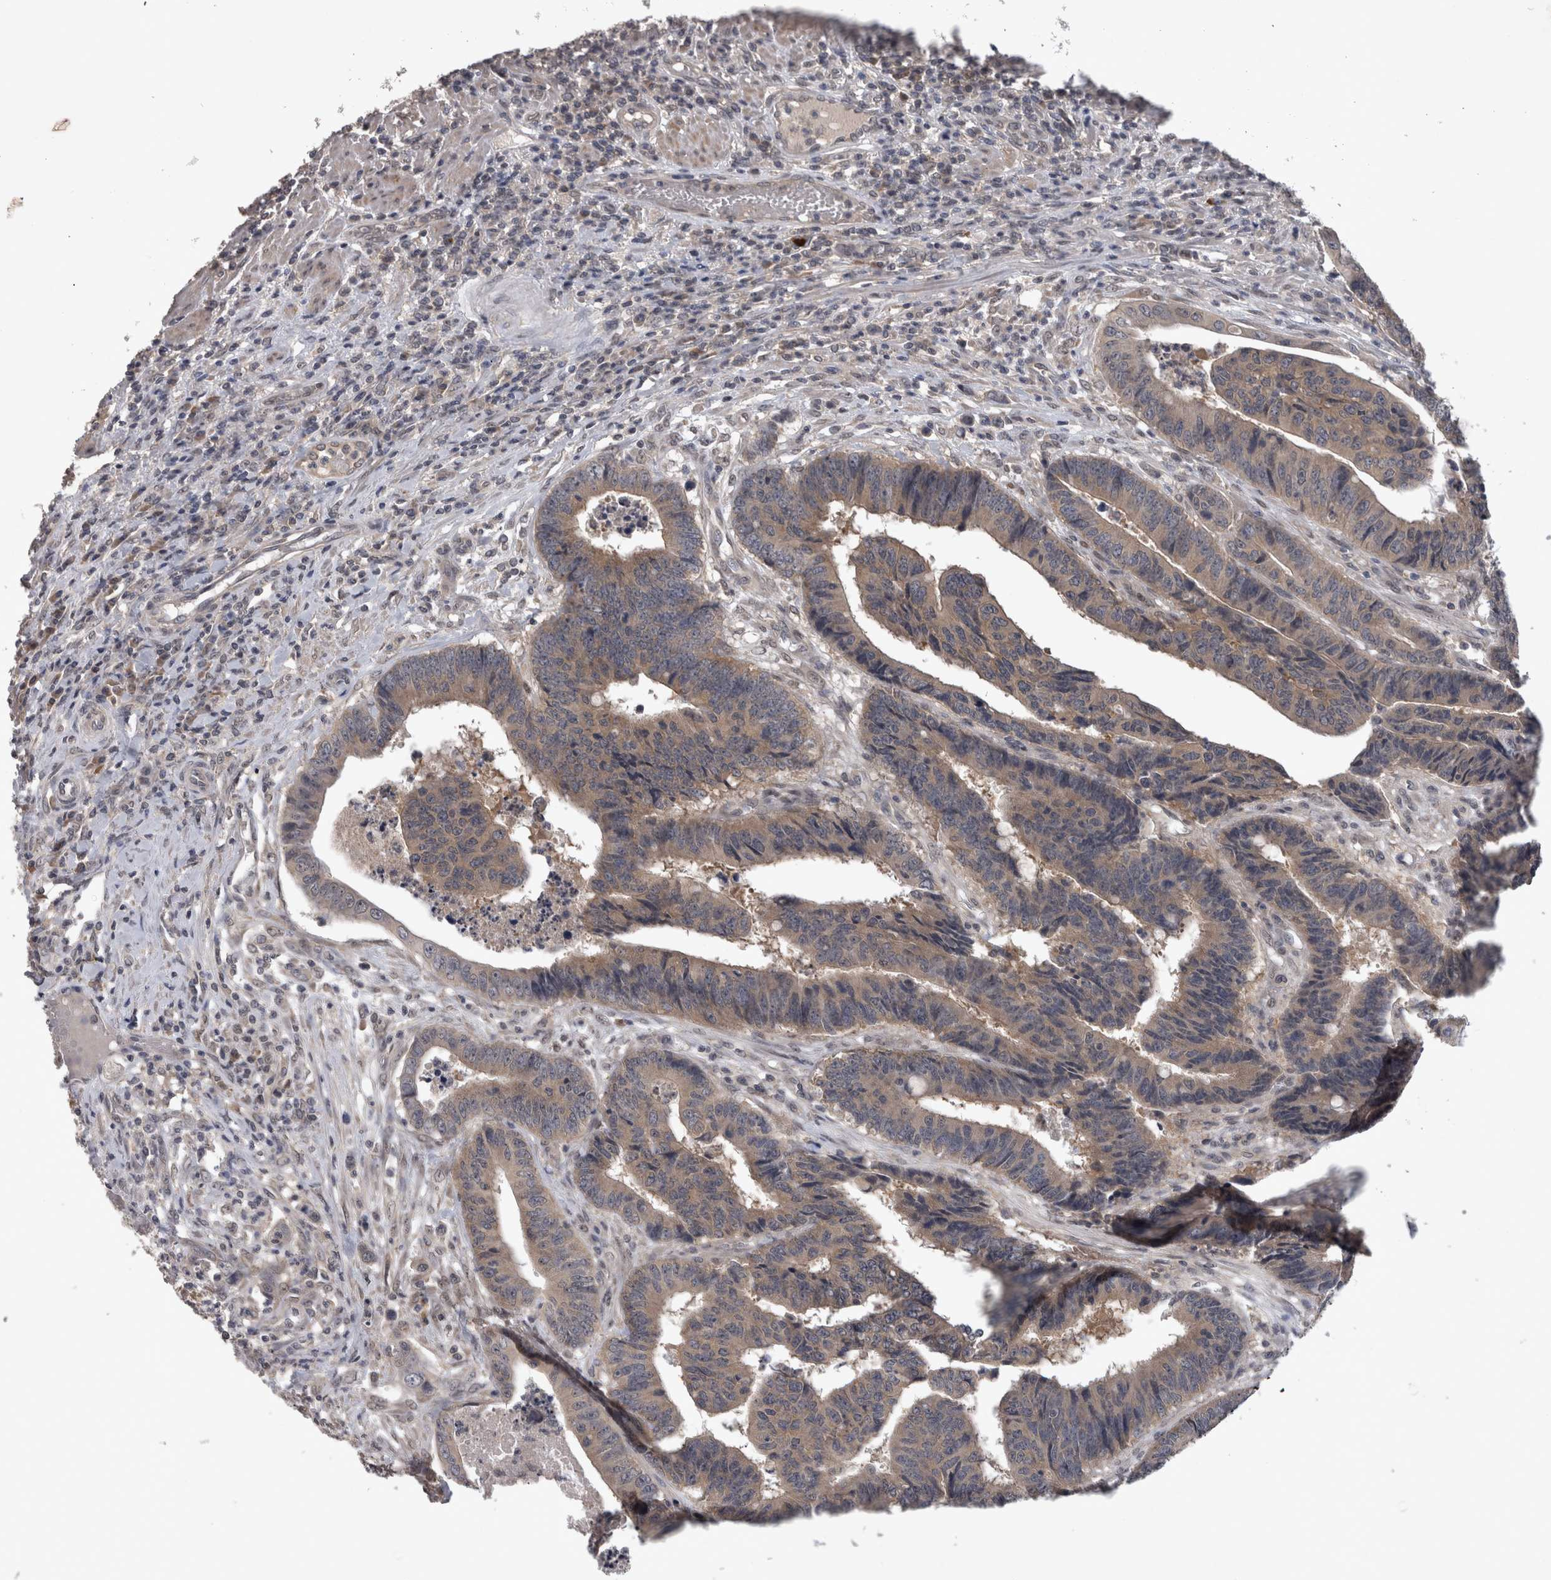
{"staining": {"intensity": "weak", "quantity": ">75%", "location": "cytoplasmic/membranous"}, "tissue": "colorectal cancer", "cell_type": "Tumor cells", "image_type": "cancer", "snomed": [{"axis": "morphology", "description": "Adenocarcinoma, NOS"}, {"axis": "topography", "description": "Rectum"}], "caption": "There is low levels of weak cytoplasmic/membranous expression in tumor cells of colorectal adenocarcinoma, as demonstrated by immunohistochemical staining (brown color).", "gene": "ZNF114", "patient": {"sex": "male", "age": 84}}